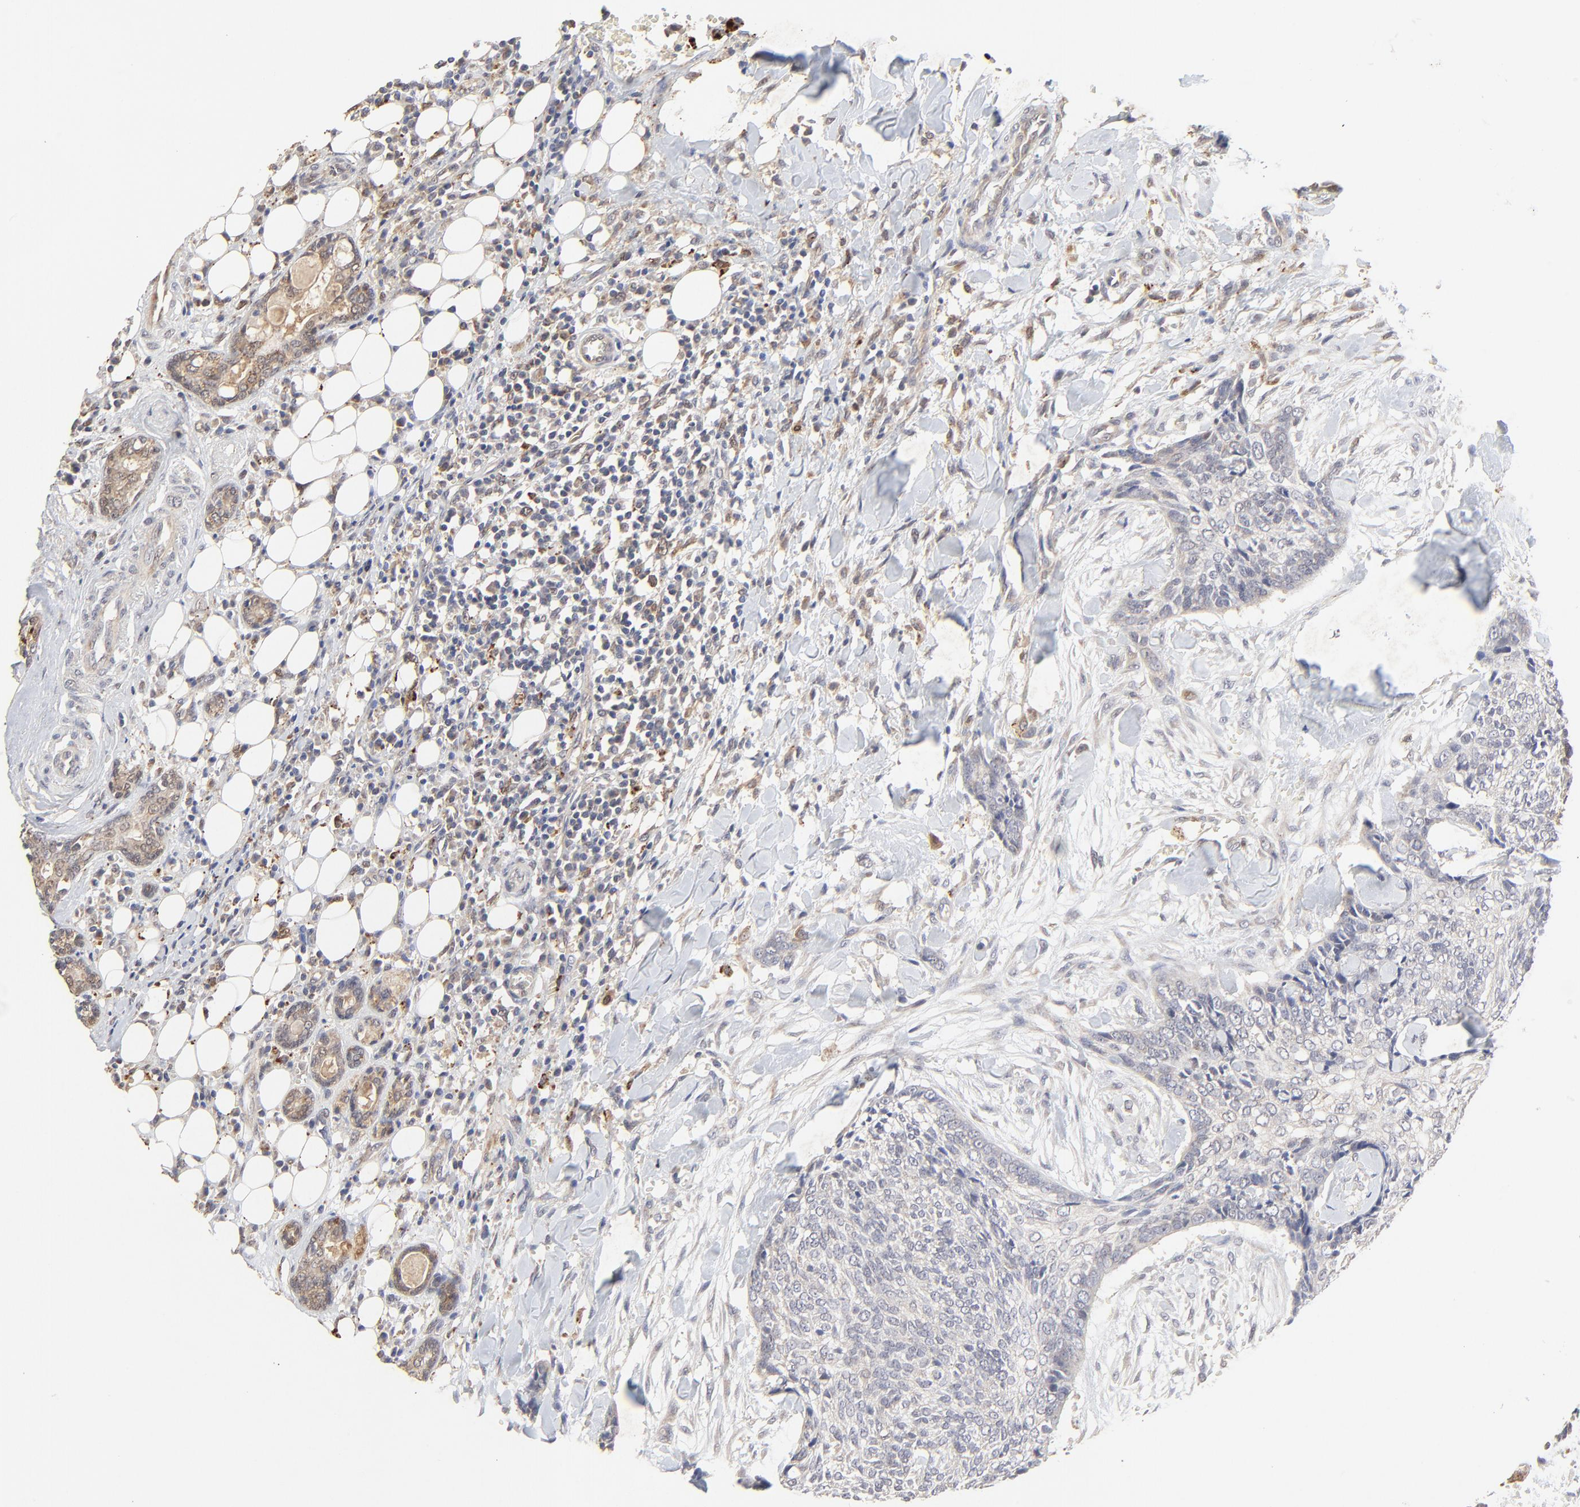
{"staining": {"intensity": "moderate", "quantity": "25%-75%", "location": "cytoplasmic/membranous"}, "tissue": "head and neck cancer", "cell_type": "Tumor cells", "image_type": "cancer", "snomed": [{"axis": "morphology", "description": "Squamous cell carcinoma, NOS"}, {"axis": "topography", "description": "Salivary gland"}, {"axis": "topography", "description": "Head-Neck"}], "caption": "Protein expression analysis of squamous cell carcinoma (head and neck) displays moderate cytoplasmic/membranous expression in about 25%-75% of tumor cells.", "gene": "LGALS3", "patient": {"sex": "male", "age": 70}}